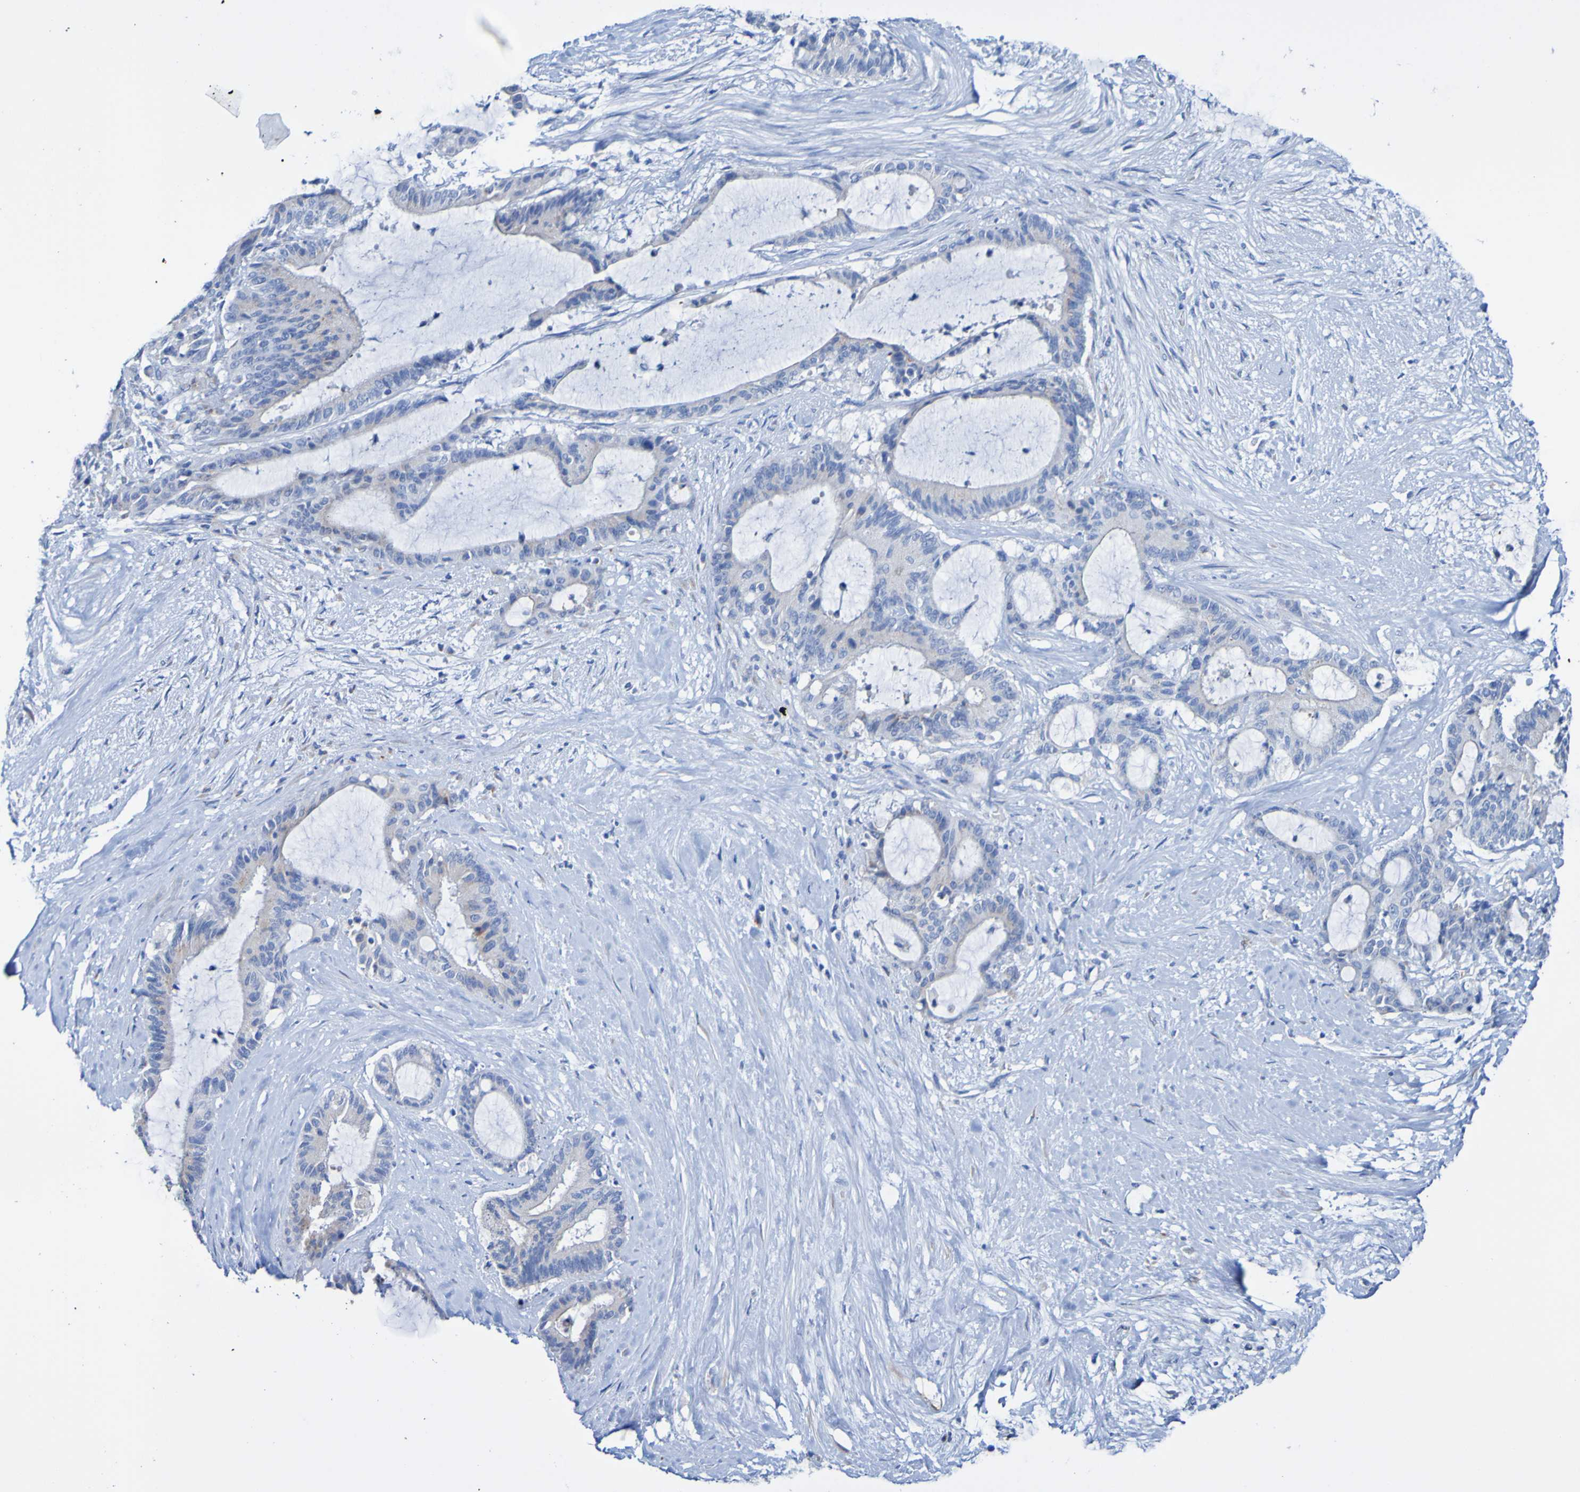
{"staining": {"intensity": "negative", "quantity": "none", "location": "none"}, "tissue": "liver cancer", "cell_type": "Tumor cells", "image_type": "cancer", "snomed": [{"axis": "morphology", "description": "Cholangiocarcinoma"}, {"axis": "topography", "description": "Liver"}], "caption": "Tumor cells are negative for brown protein staining in liver cholangiocarcinoma. The staining is performed using DAB (3,3'-diaminobenzidine) brown chromogen with nuclei counter-stained in using hematoxylin.", "gene": "ACMSD", "patient": {"sex": "female", "age": 73}}